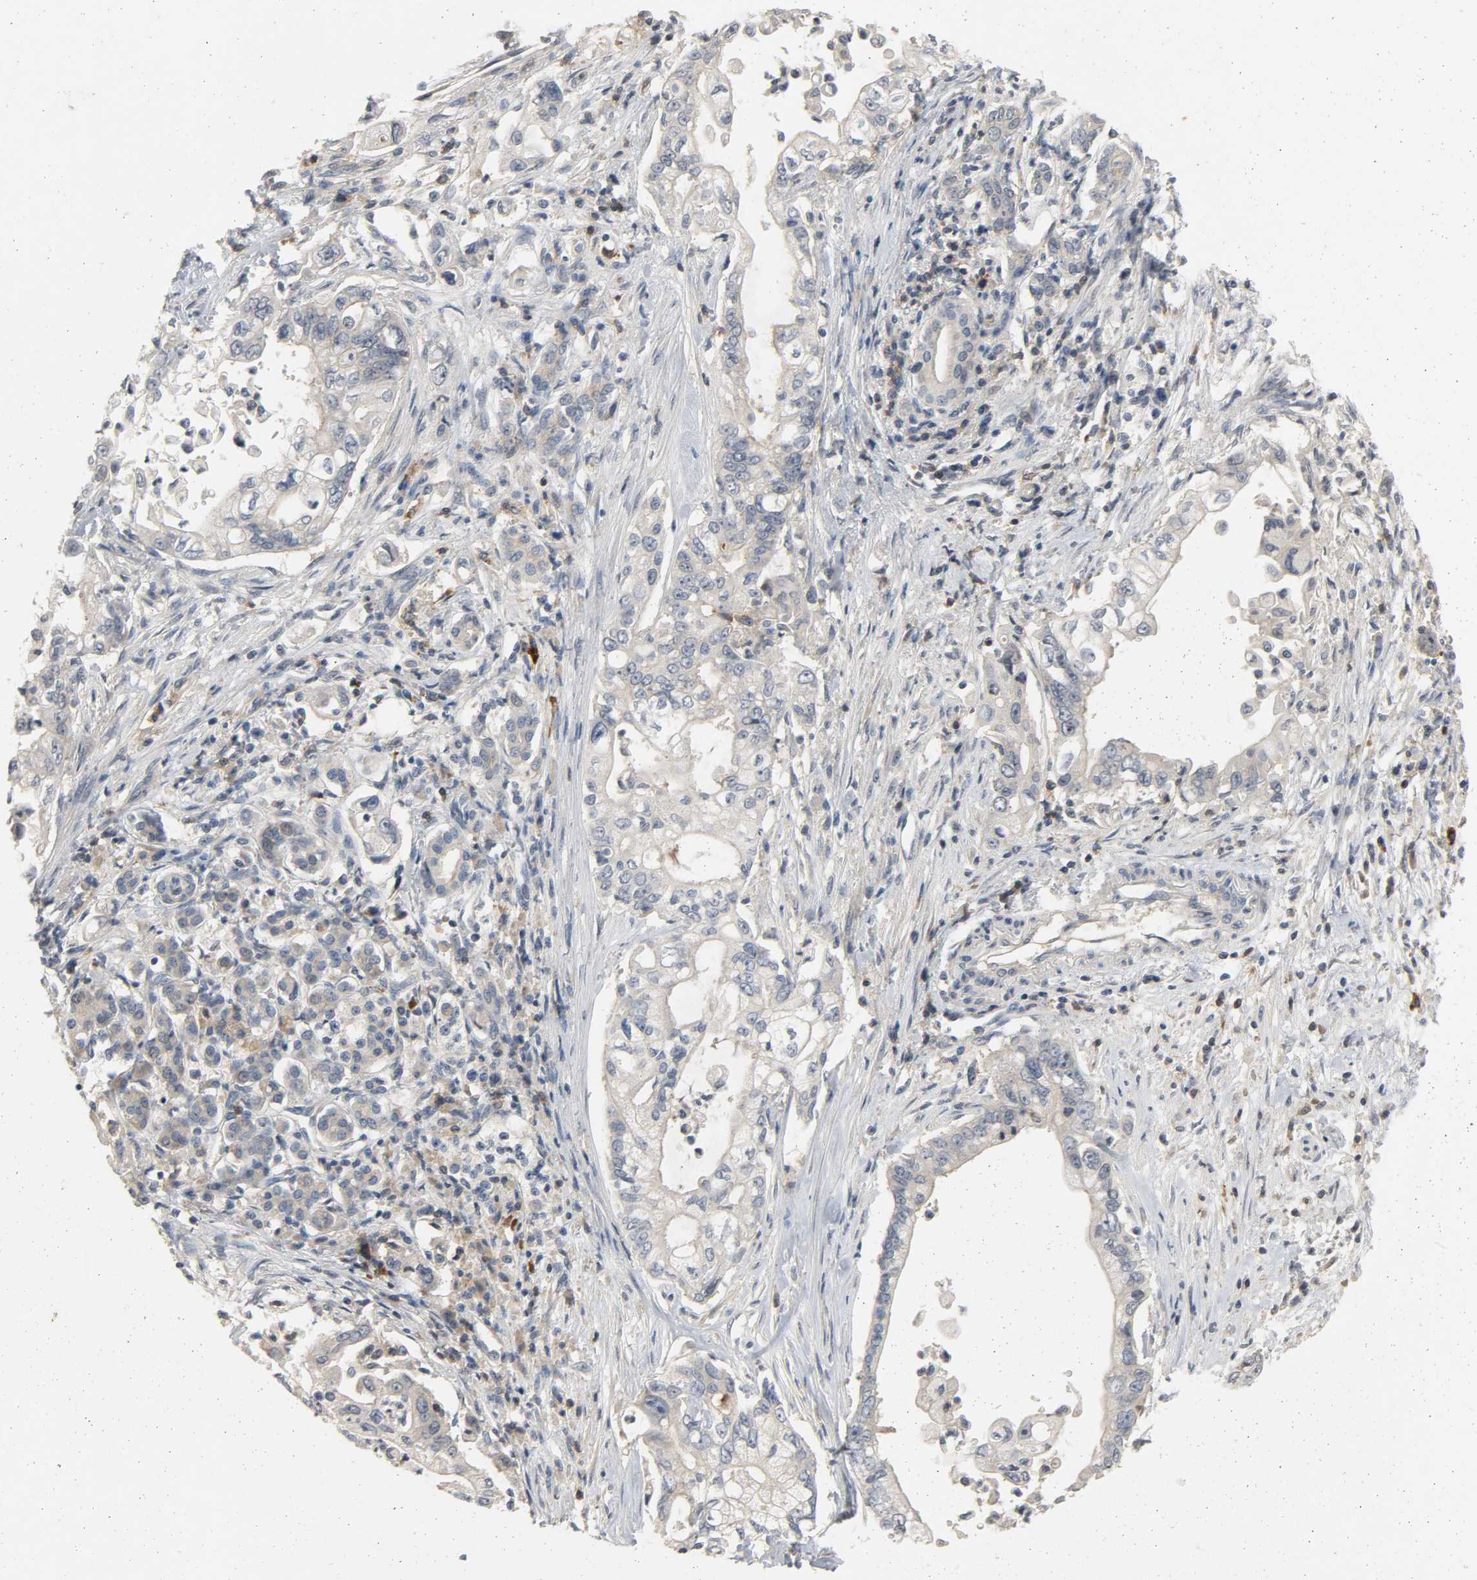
{"staining": {"intensity": "negative", "quantity": "none", "location": "none"}, "tissue": "pancreatic cancer", "cell_type": "Tumor cells", "image_type": "cancer", "snomed": [{"axis": "morphology", "description": "Normal tissue, NOS"}, {"axis": "topography", "description": "Pancreas"}], "caption": "Pancreatic cancer was stained to show a protein in brown. There is no significant positivity in tumor cells.", "gene": "CD4", "patient": {"sex": "male", "age": 42}}